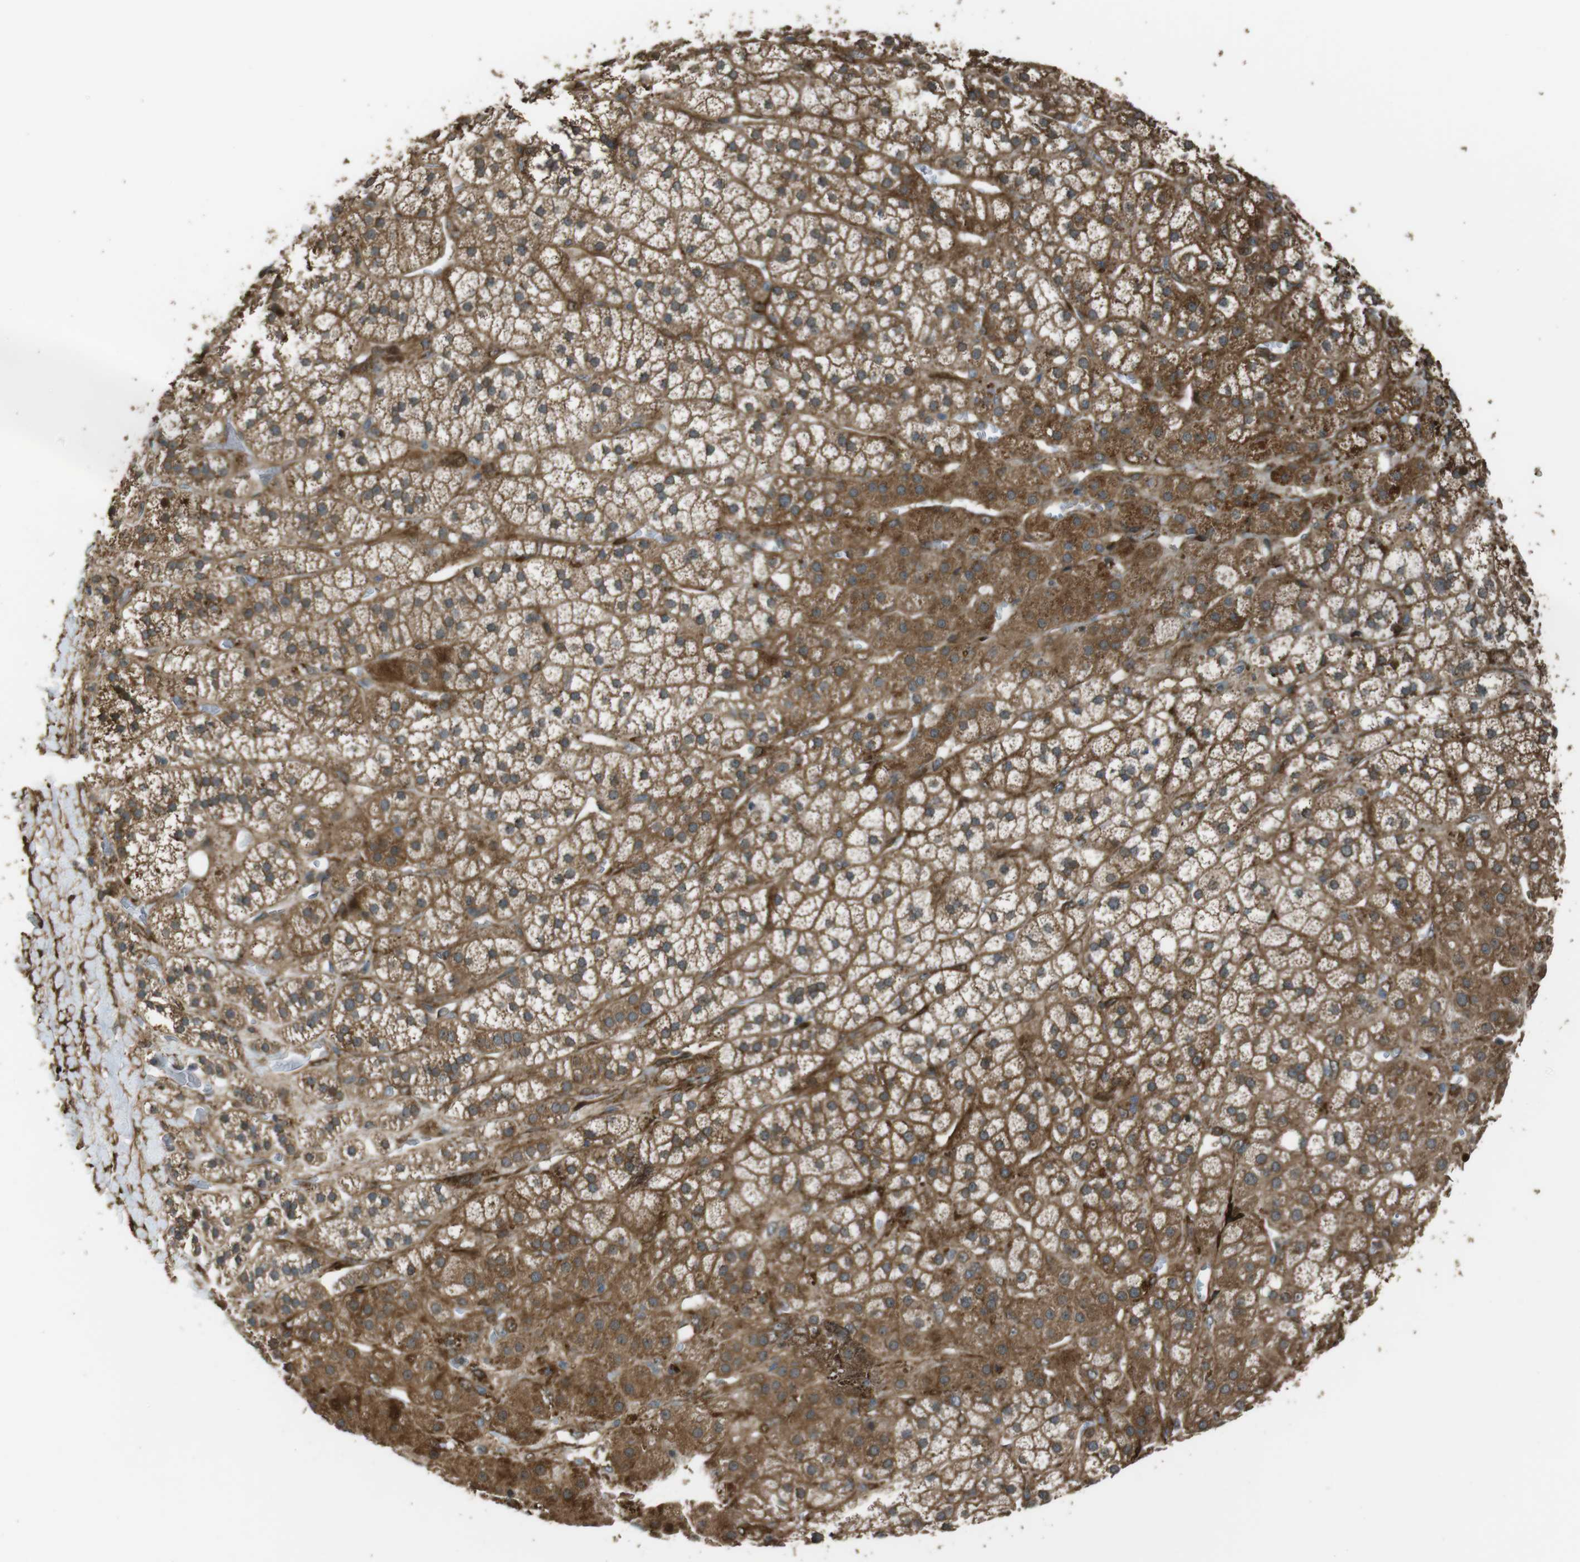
{"staining": {"intensity": "moderate", "quantity": ">75%", "location": "cytoplasmic/membranous,nuclear"}, "tissue": "adrenal gland", "cell_type": "Glandular cells", "image_type": "normal", "snomed": [{"axis": "morphology", "description": "Normal tissue, NOS"}, {"axis": "topography", "description": "Adrenal gland"}], "caption": "Immunohistochemistry (DAB) staining of normal human adrenal gland reveals moderate cytoplasmic/membranous,nuclear protein expression in about >75% of glandular cells.", "gene": "MSRB3", "patient": {"sex": "male", "age": 56}}